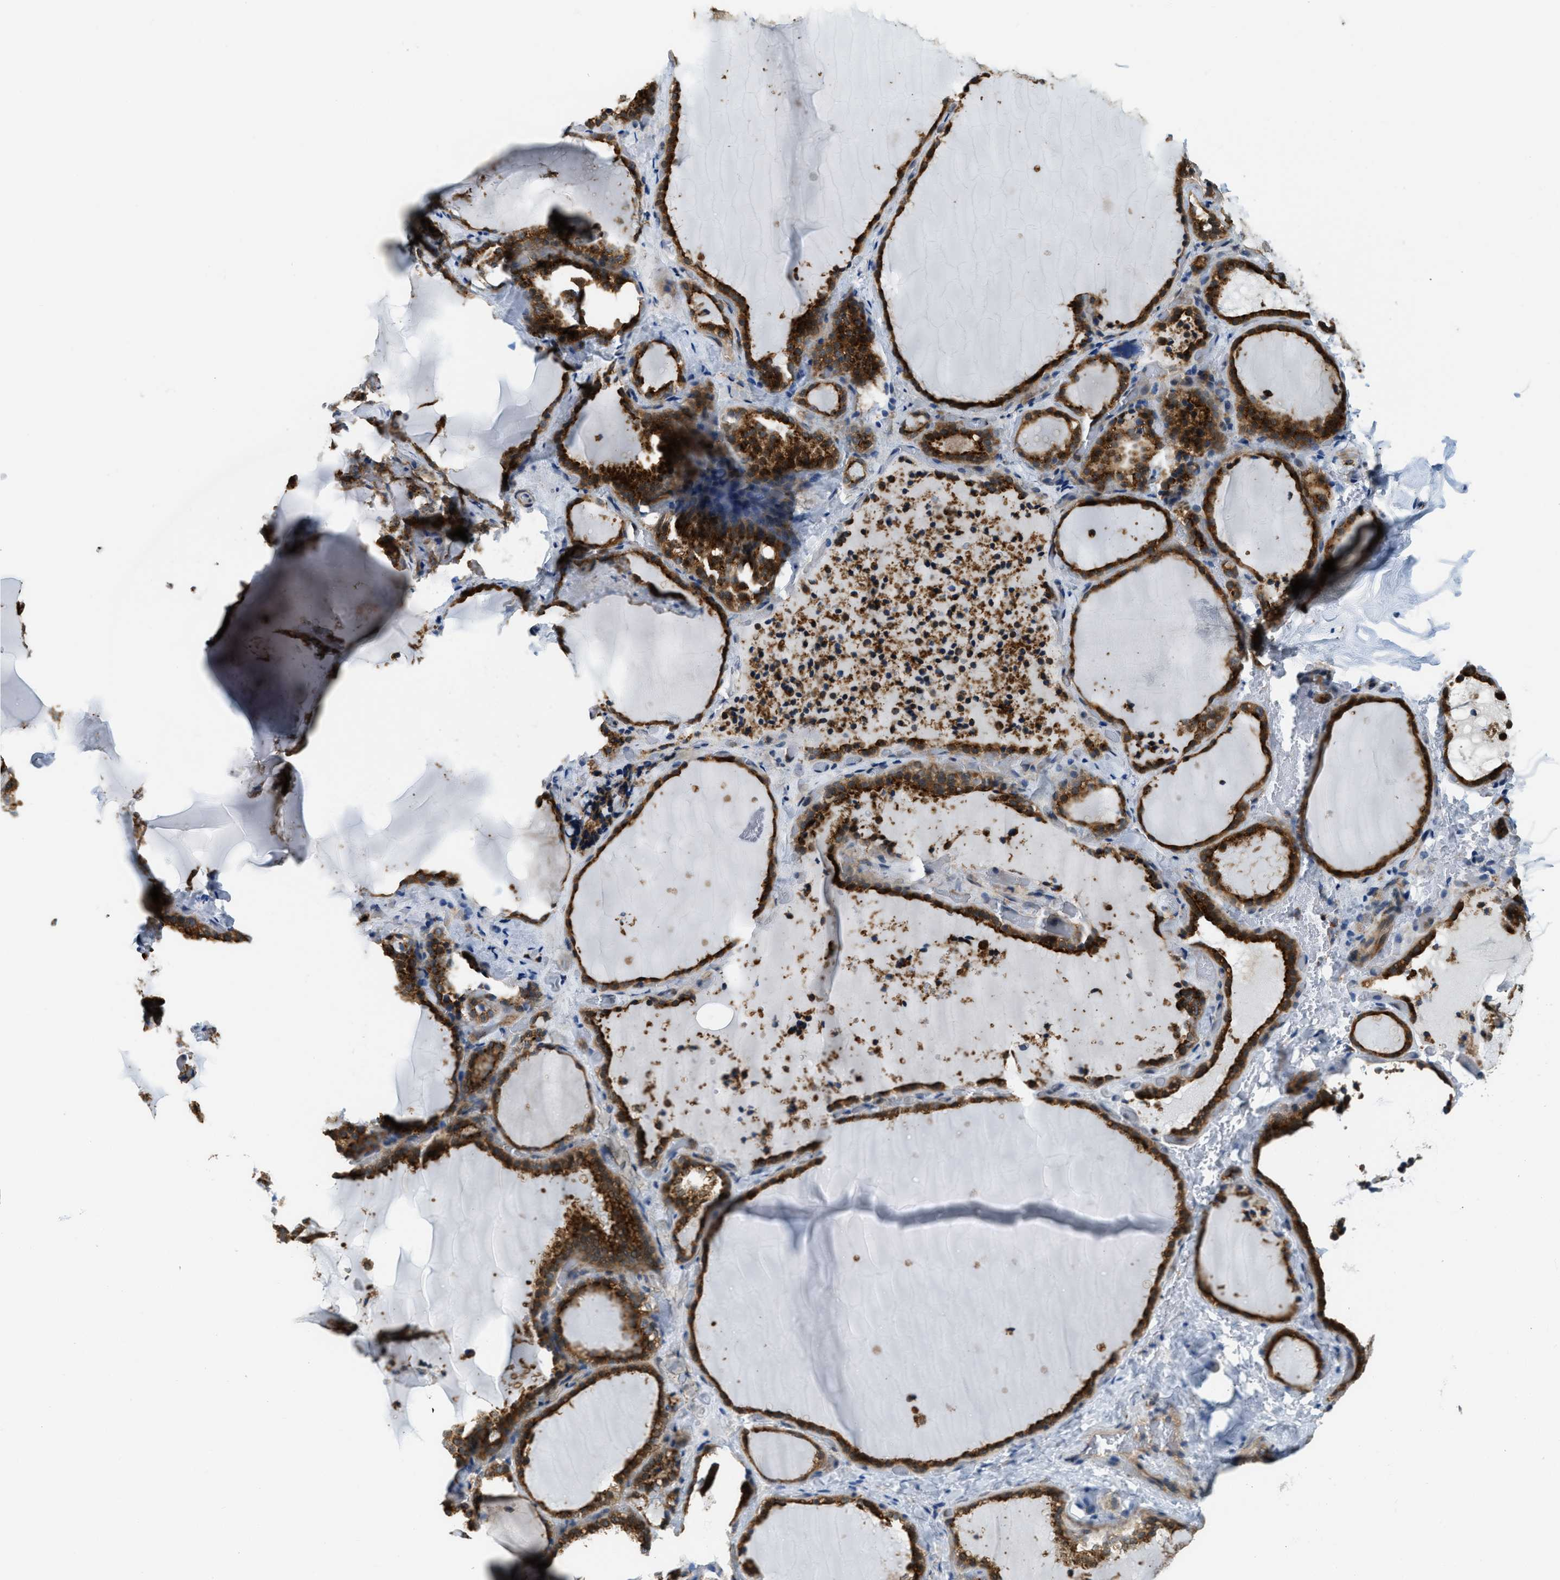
{"staining": {"intensity": "moderate", "quantity": ">75%", "location": "cytoplasmic/membranous"}, "tissue": "thyroid gland", "cell_type": "Glandular cells", "image_type": "normal", "snomed": [{"axis": "morphology", "description": "Normal tissue, NOS"}, {"axis": "topography", "description": "Thyroid gland"}], "caption": "An IHC image of benign tissue is shown. Protein staining in brown shows moderate cytoplasmic/membranous positivity in thyroid gland within glandular cells. (Stains: DAB (3,3'-diaminobenzidine) in brown, nuclei in blue, Microscopy: brightfield microscopy at high magnification).", "gene": "STARD3NL", "patient": {"sex": "female", "age": 22}}